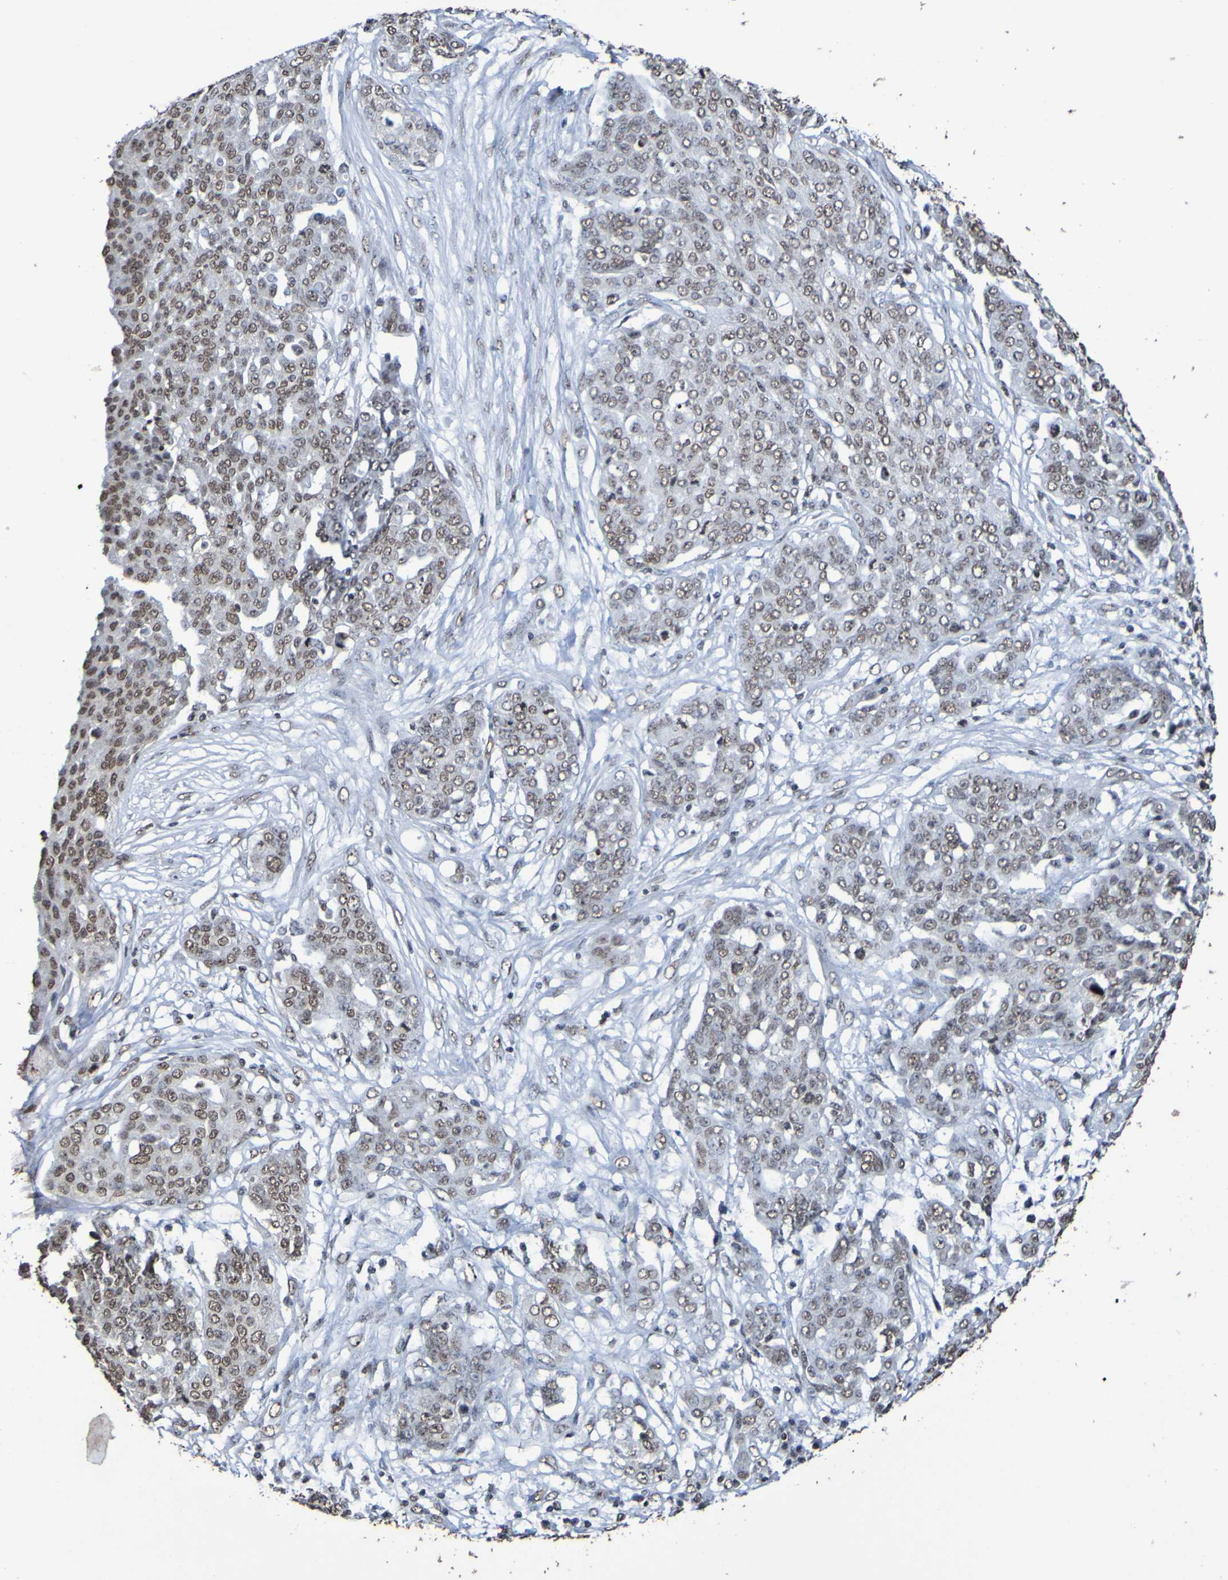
{"staining": {"intensity": "weak", "quantity": ">75%", "location": "nuclear"}, "tissue": "ovarian cancer", "cell_type": "Tumor cells", "image_type": "cancer", "snomed": [{"axis": "morphology", "description": "Cystadenocarcinoma, serous, NOS"}, {"axis": "topography", "description": "Soft tissue"}, {"axis": "topography", "description": "Ovary"}], "caption": "A low amount of weak nuclear positivity is present in about >75% of tumor cells in ovarian serous cystadenocarcinoma tissue.", "gene": "GFI1", "patient": {"sex": "female", "age": 57}}